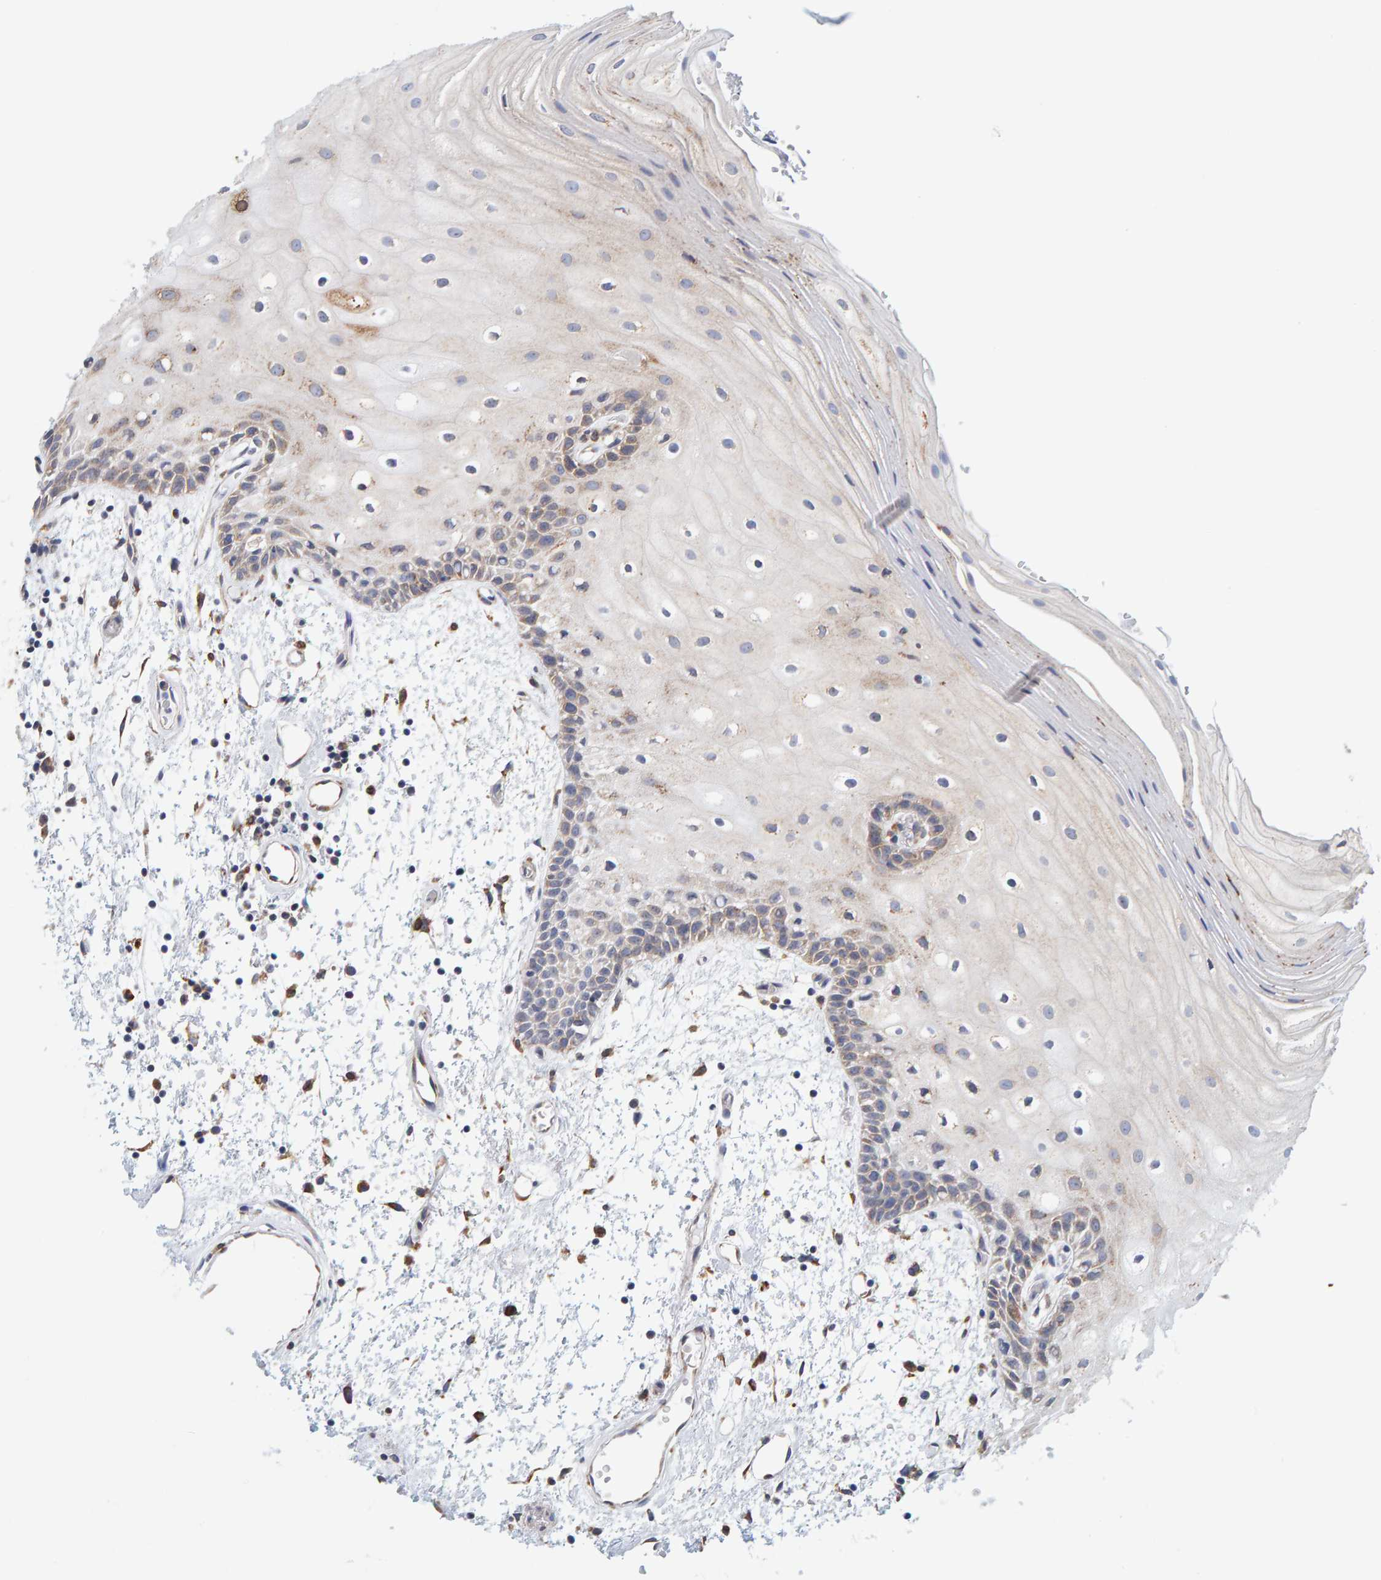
{"staining": {"intensity": "weak", "quantity": "<25%", "location": "cytoplasmic/membranous"}, "tissue": "oral mucosa", "cell_type": "Squamous epithelial cells", "image_type": "normal", "snomed": [{"axis": "morphology", "description": "Normal tissue, NOS"}, {"axis": "topography", "description": "Oral tissue"}], "caption": "Immunohistochemistry (IHC) photomicrograph of normal human oral mucosa stained for a protein (brown), which displays no staining in squamous epithelial cells. Nuclei are stained in blue.", "gene": "SGPL1", "patient": {"sex": "male", "age": 52}}